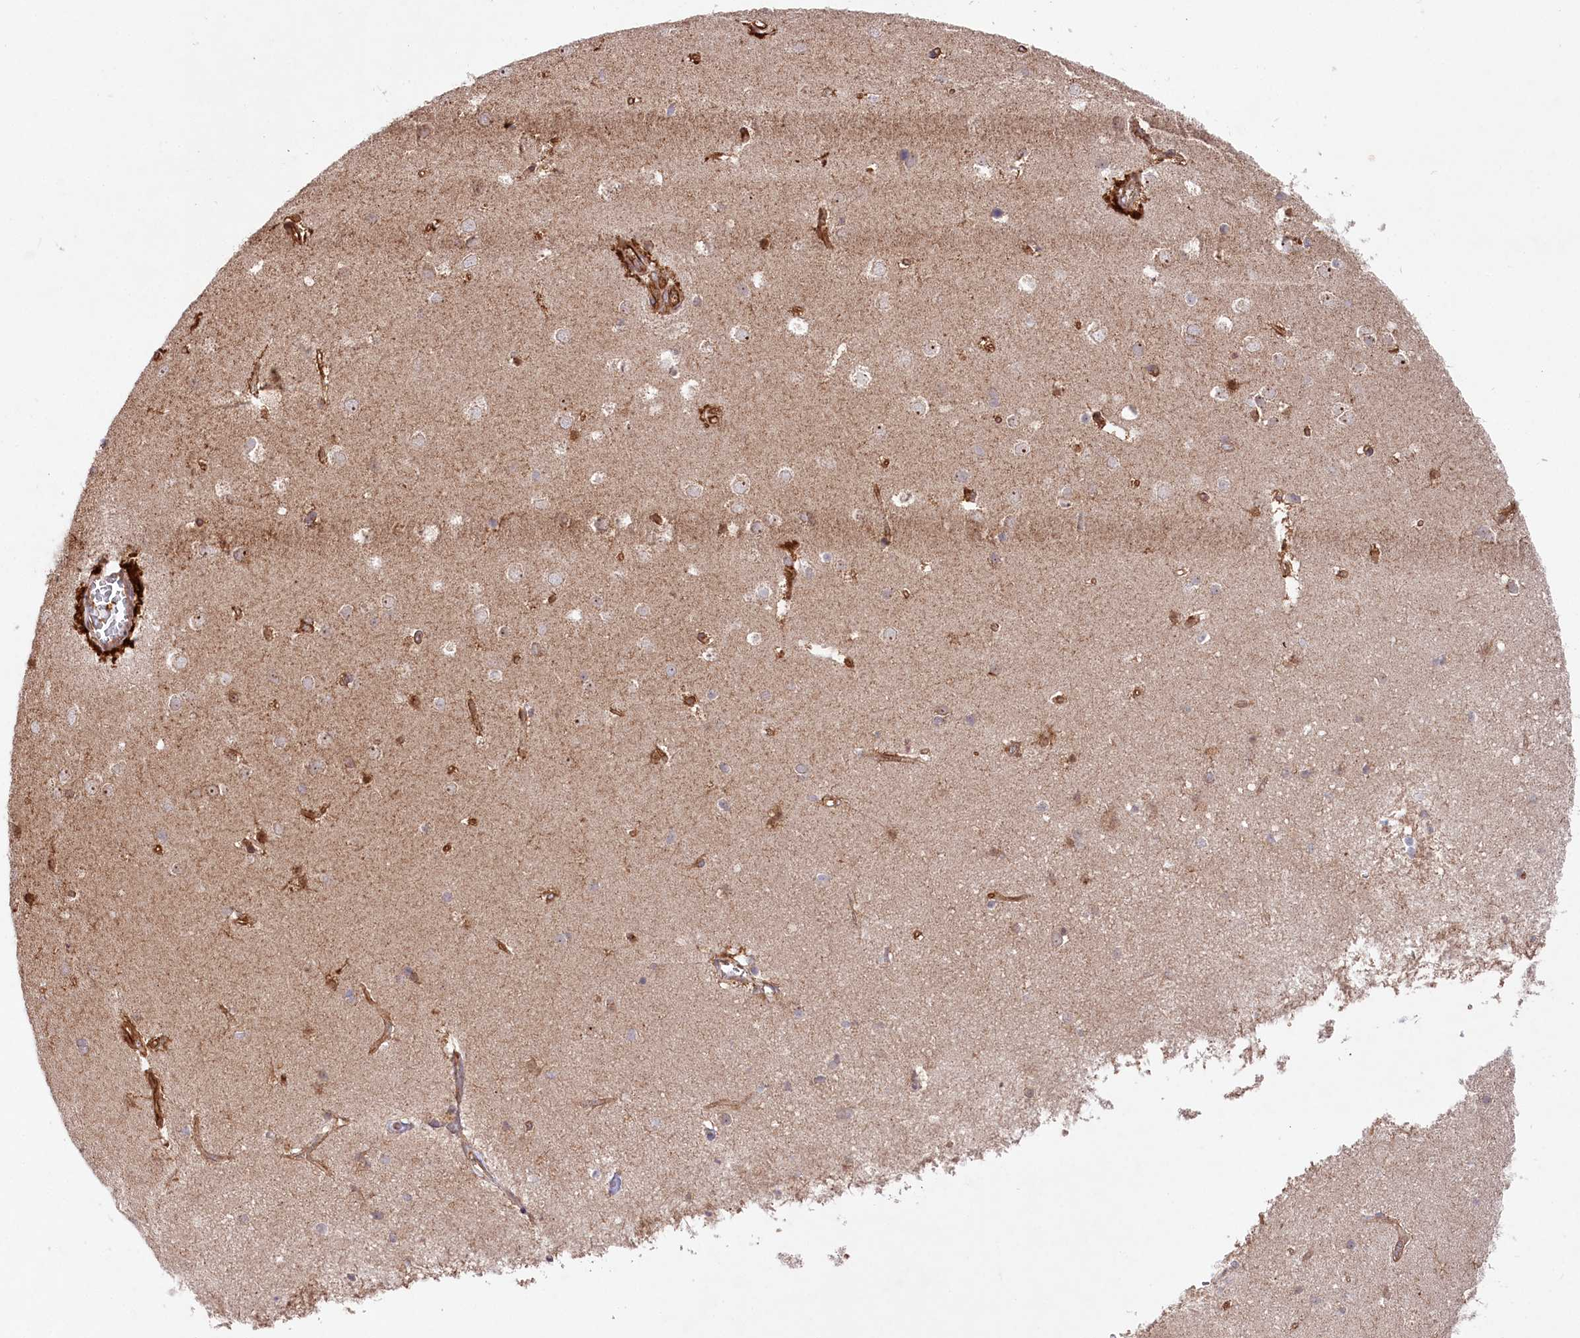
{"staining": {"intensity": "moderate", "quantity": ">75%", "location": "cytoplasmic/membranous"}, "tissue": "cerebral cortex", "cell_type": "Endothelial cells", "image_type": "normal", "snomed": [{"axis": "morphology", "description": "Normal tissue, NOS"}, {"axis": "topography", "description": "Cerebral cortex"}], "caption": "This micrograph demonstrates normal cerebral cortex stained with immunohistochemistry (IHC) to label a protein in brown. The cytoplasmic/membranous of endothelial cells show moderate positivity for the protein. Nuclei are counter-stained blue.", "gene": "MTPAP", "patient": {"sex": "male", "age": 54}}